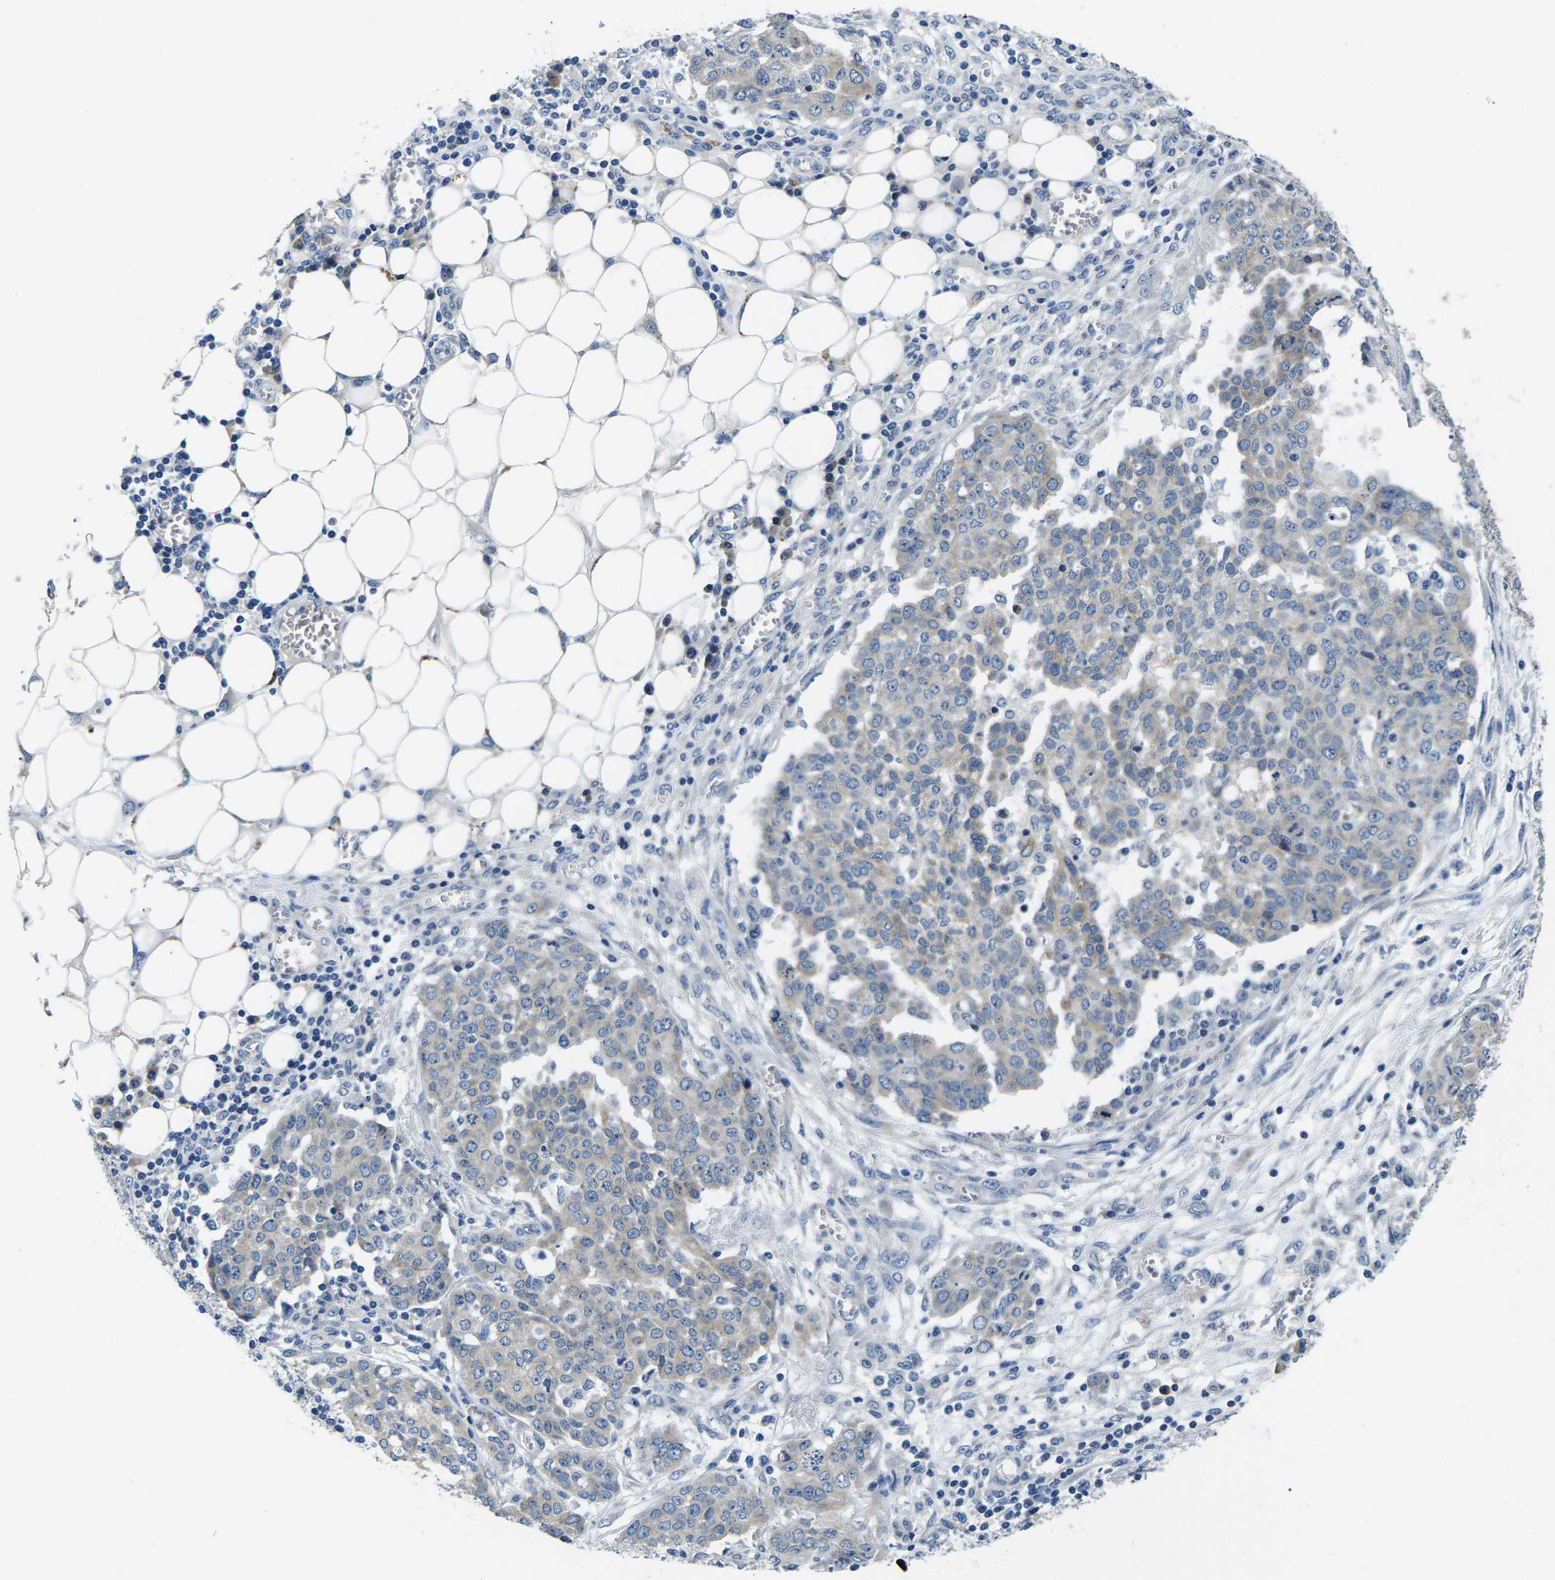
{"staining": {"intensity": "negative", "quantity": "none", "location": "none"}, "tissue": "ovarian cancer", "cell_type": "Tumor cells", "image_type": "cancer", "snomed": [{"axis": "morphology", "description": "Cystadenocarcinoma, serous, NOS"}, {"axis": "topography", "description": "Soft tissue"}, {"axis": "topography", "description": "Ovary"}], "caption": "Protein analysis of ovarian cancer reveals no significant staining in tumor cells.", "gene": "ERGIC3", "patient": {"sex": "female", "age": 57}}